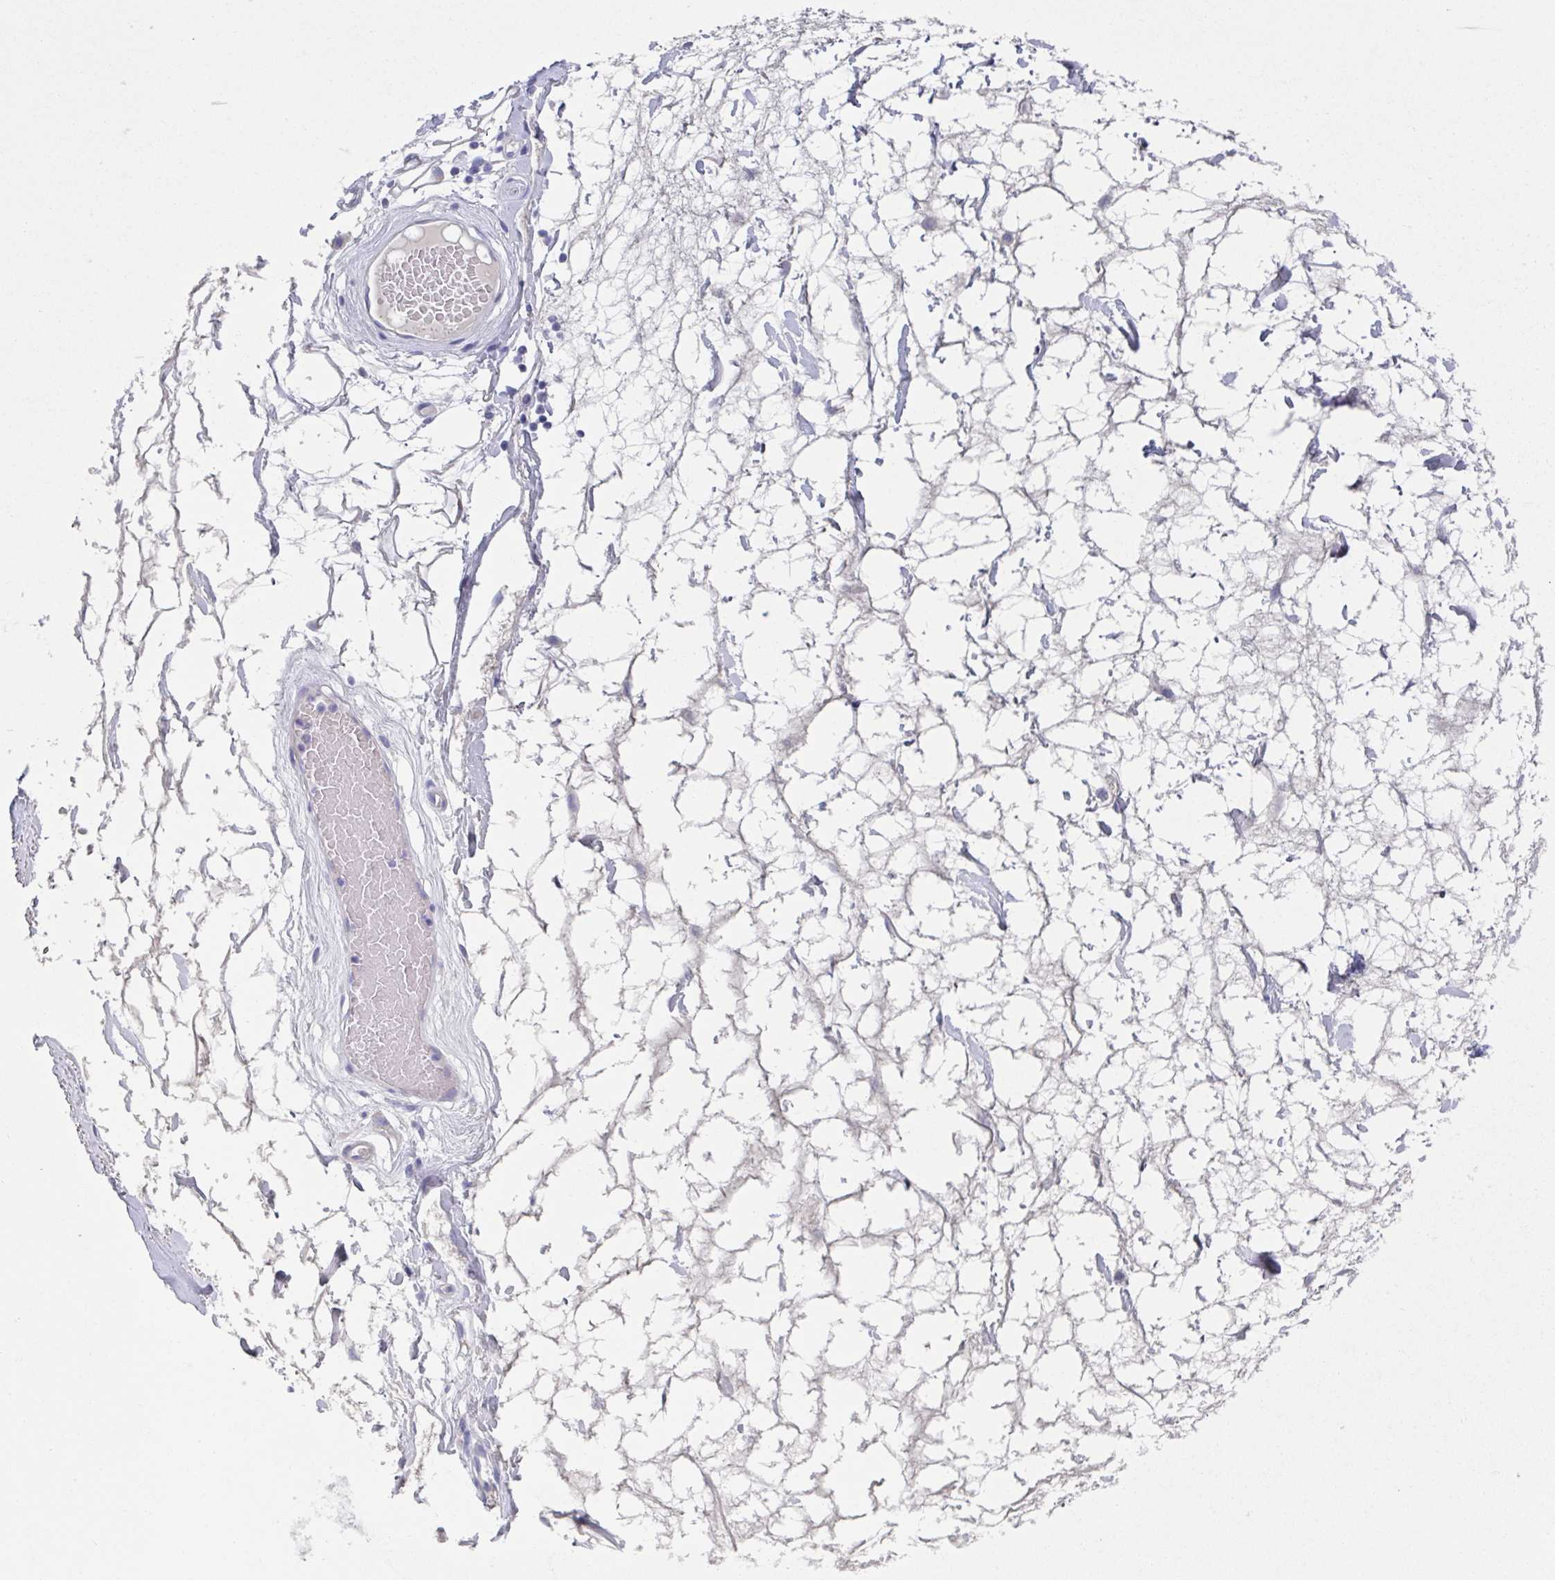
{"staining": {"intensity": "negative", "quantity": "none", "location": "none"}, "tissue": "adipose tissue", "cell_type": "Adipocytes", "image_type": "normal", "snomed": [{"axis": "morphology", "description": "Normal tissue, NOS"}, {"axis": "topography", "description": "Lymph node"}, {"axis": "topography", "description": "Cartilage tissue"}, {"axis": "topography", "description": "Nasopharynx"}], "caption": "A high-resolution image shows immunohistochemistry staining of unremarkable adipose tissue, which exhibits no significant positivity in adipocytes.", "gene": "CDH2", "patient": {"sex": "male", "age": 63}}